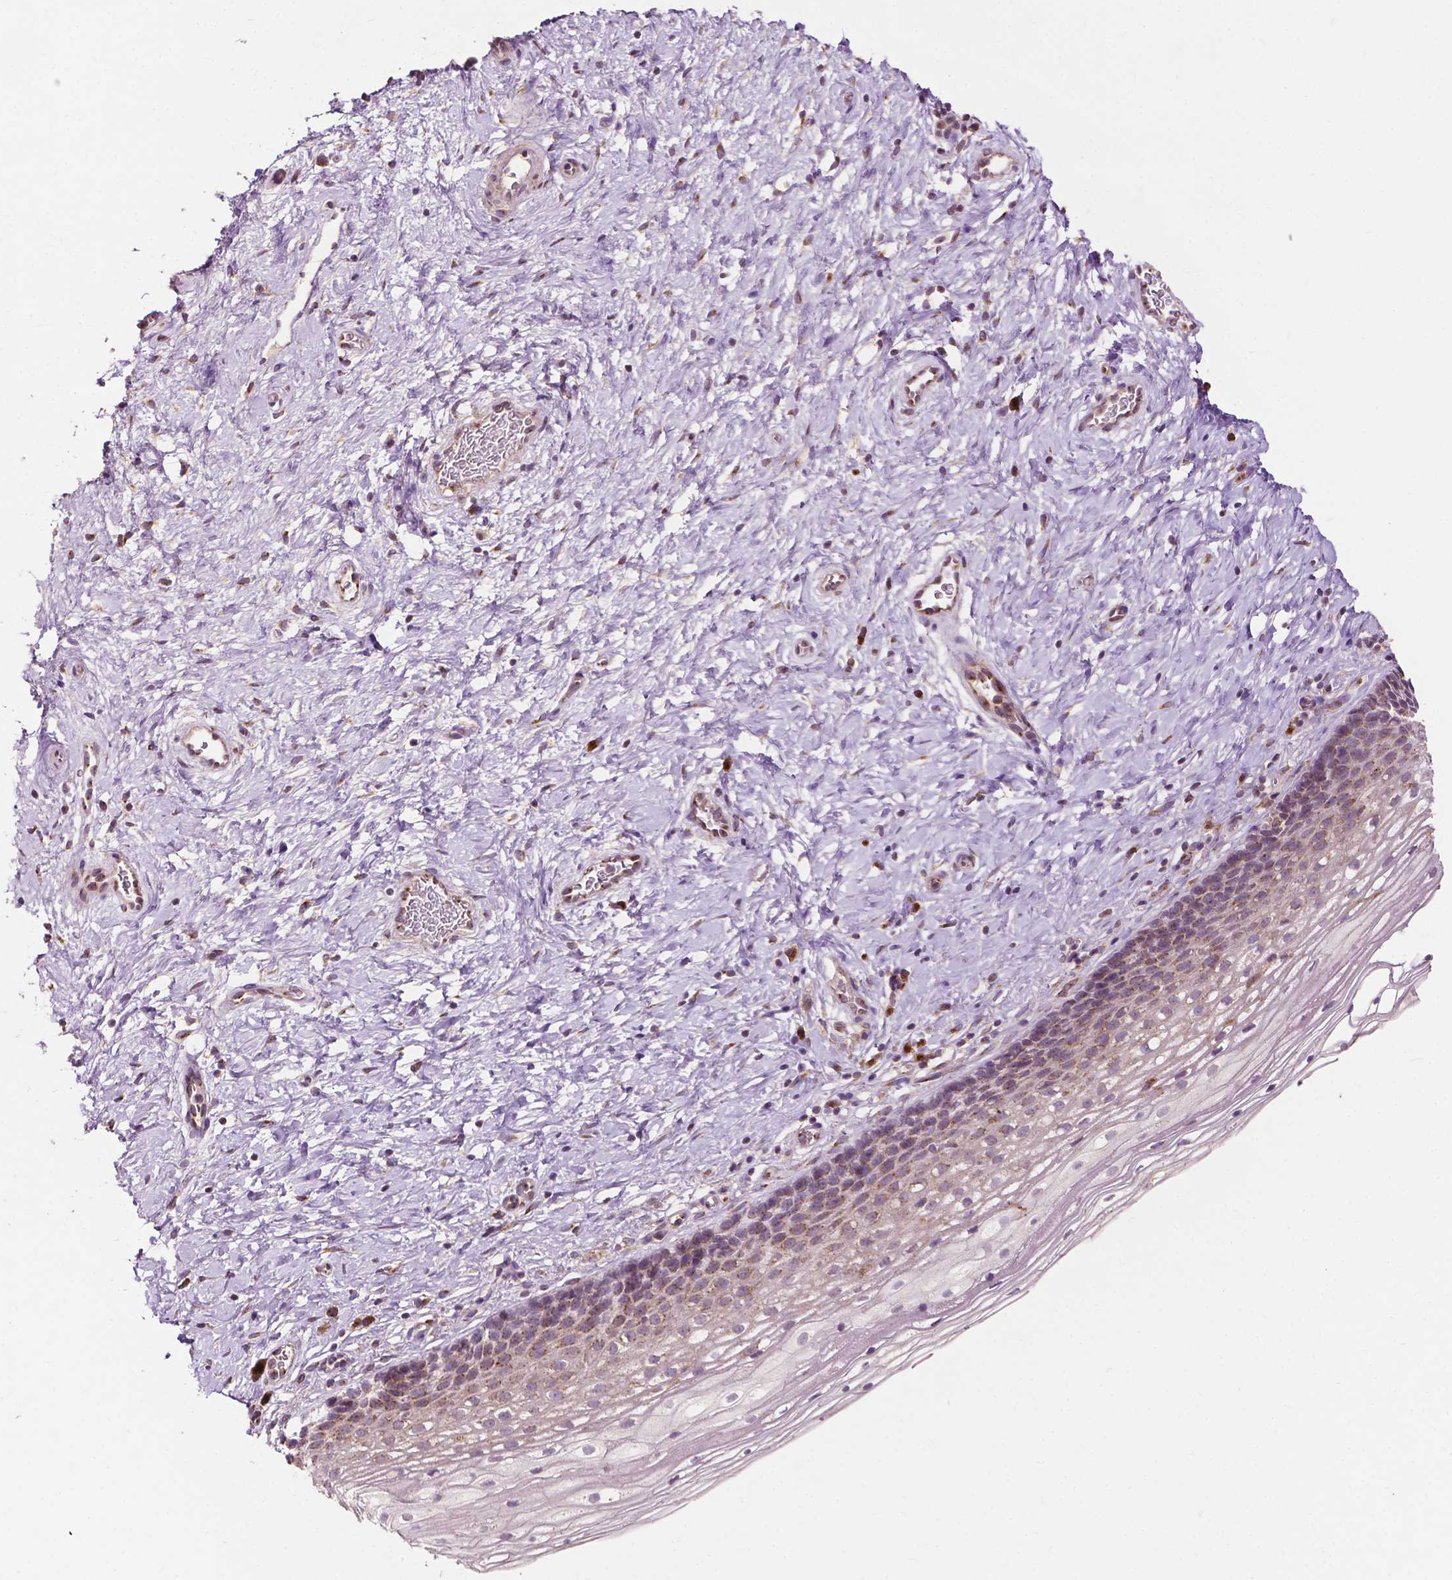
{"staining": {"intensity": "weak", "quantity": ">75%", "location": "cytoplasmic/membranous"}, "tissue": "cervix", "cell_type": "Glandular cells", "image_type": "normal", "snomed": [{"axis": "morphology", "description": "Normal tissue, NOS"}, {"axis": "topography", "description": "Cervix"}], "caption": "Cervix stained with IHC exhibits weak cytoplasmic/membranous expression in about >75% of glandular cells. The staining was performed using DAB (3,3'-diaminobenzidine), with brown indicating positive protein expression. Nuclei are stained blue with hematoxylin.", "gene": "EBAG9", "patient": {"sex": "female", "age": 34}}